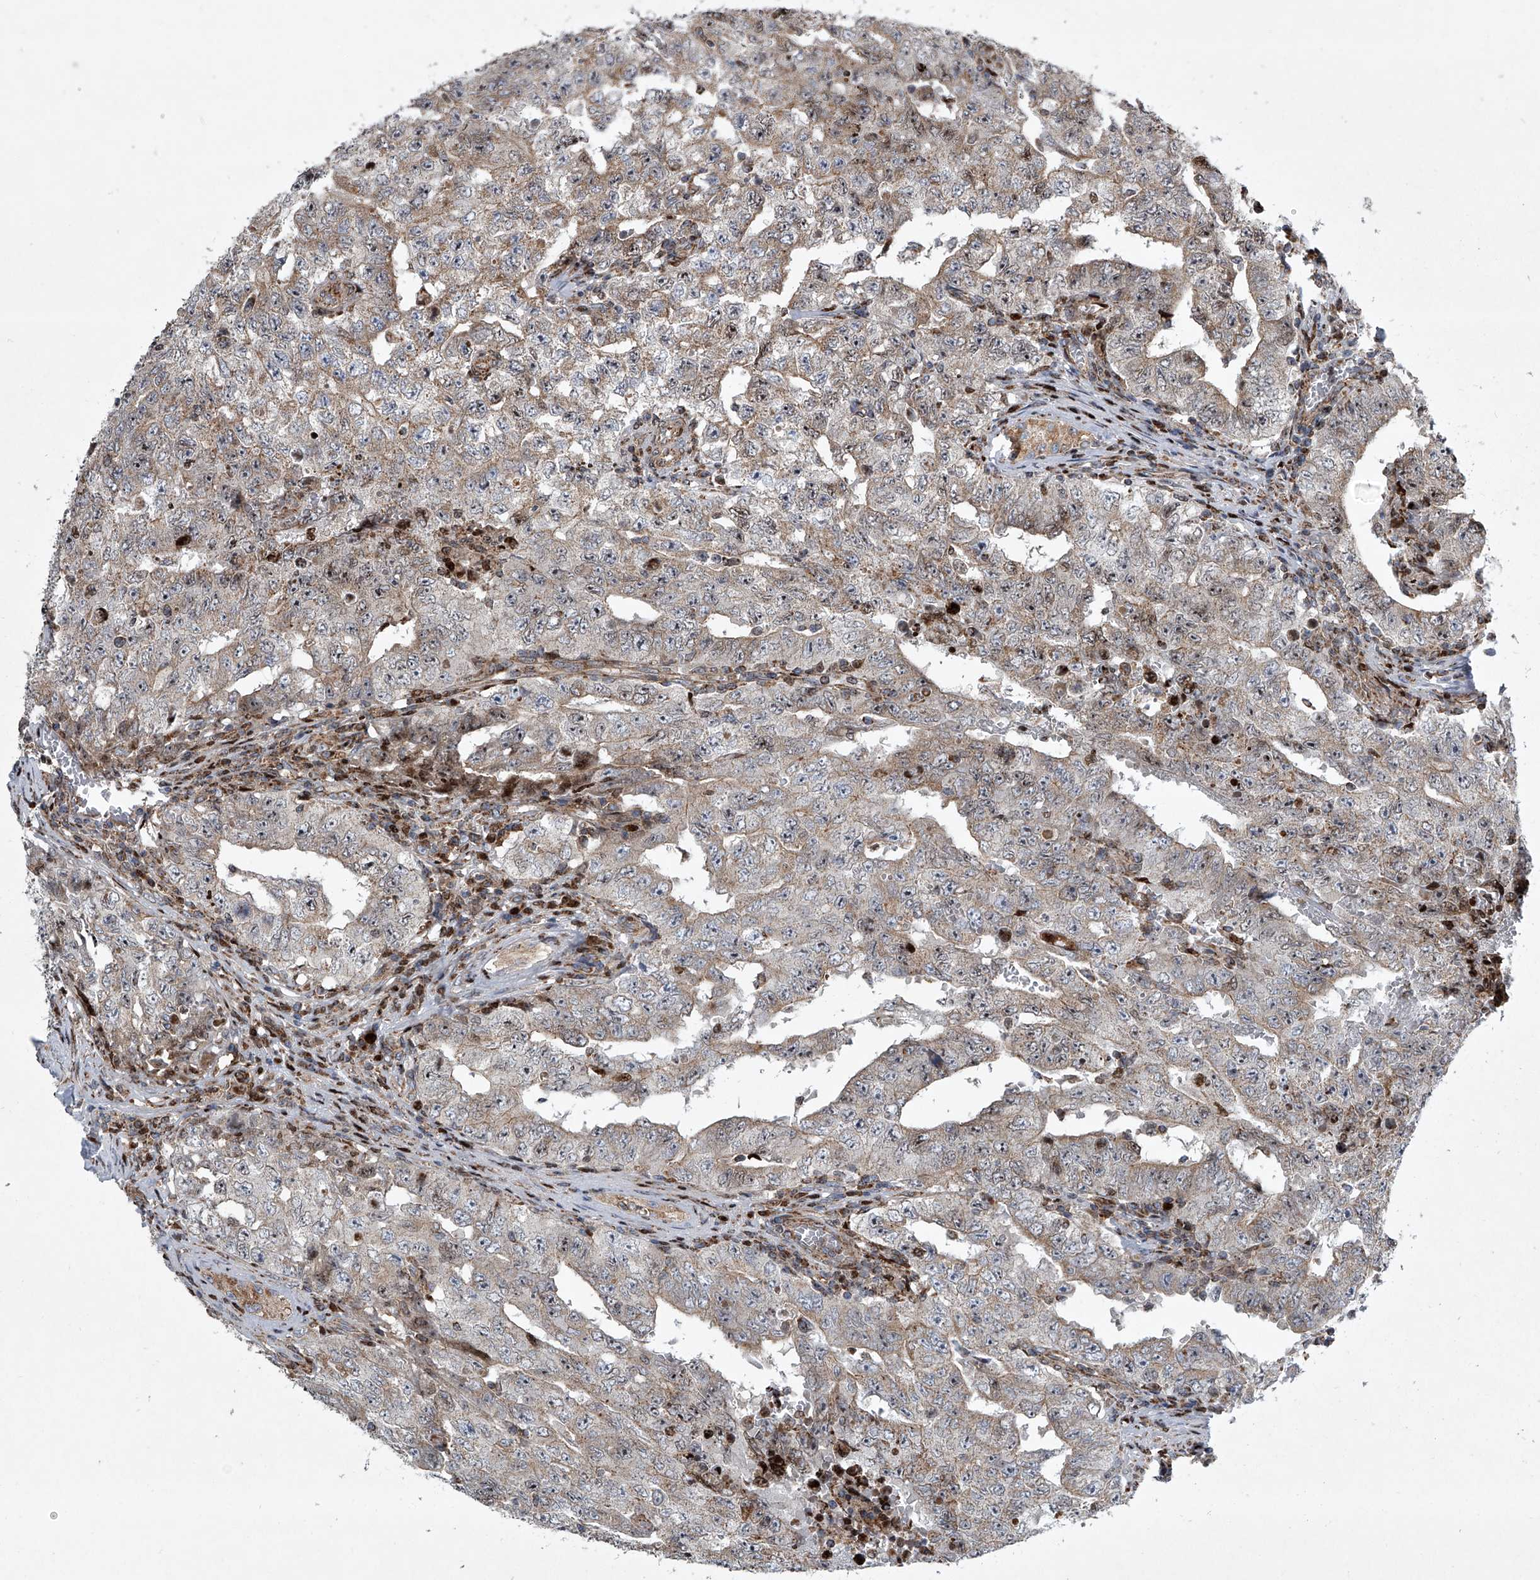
{"staining": {"intensity": "weak", "quantity": ">75%", "location": "cytoplasmic/membranous"}, "tissue": "testis cancer", "cell_type": "Tumor cells", "image_type": "cancer", "snomed": [{"axis": "morphology", "description": "Carcinoma, Embryonal, NOS"}, {"axis": "topography", "description": "Testis"}], "caption": "Testis embryonal carcinoma was stained to show a protein in brown. There is low levels of weak cytoplasmic/membranous staining in about >75% of tumor cells. (brown staining indicates protein expression, while blue staining denotes nuclei).", "gene": "STRADA", "patient": {"sex": "male", "age": 26}}